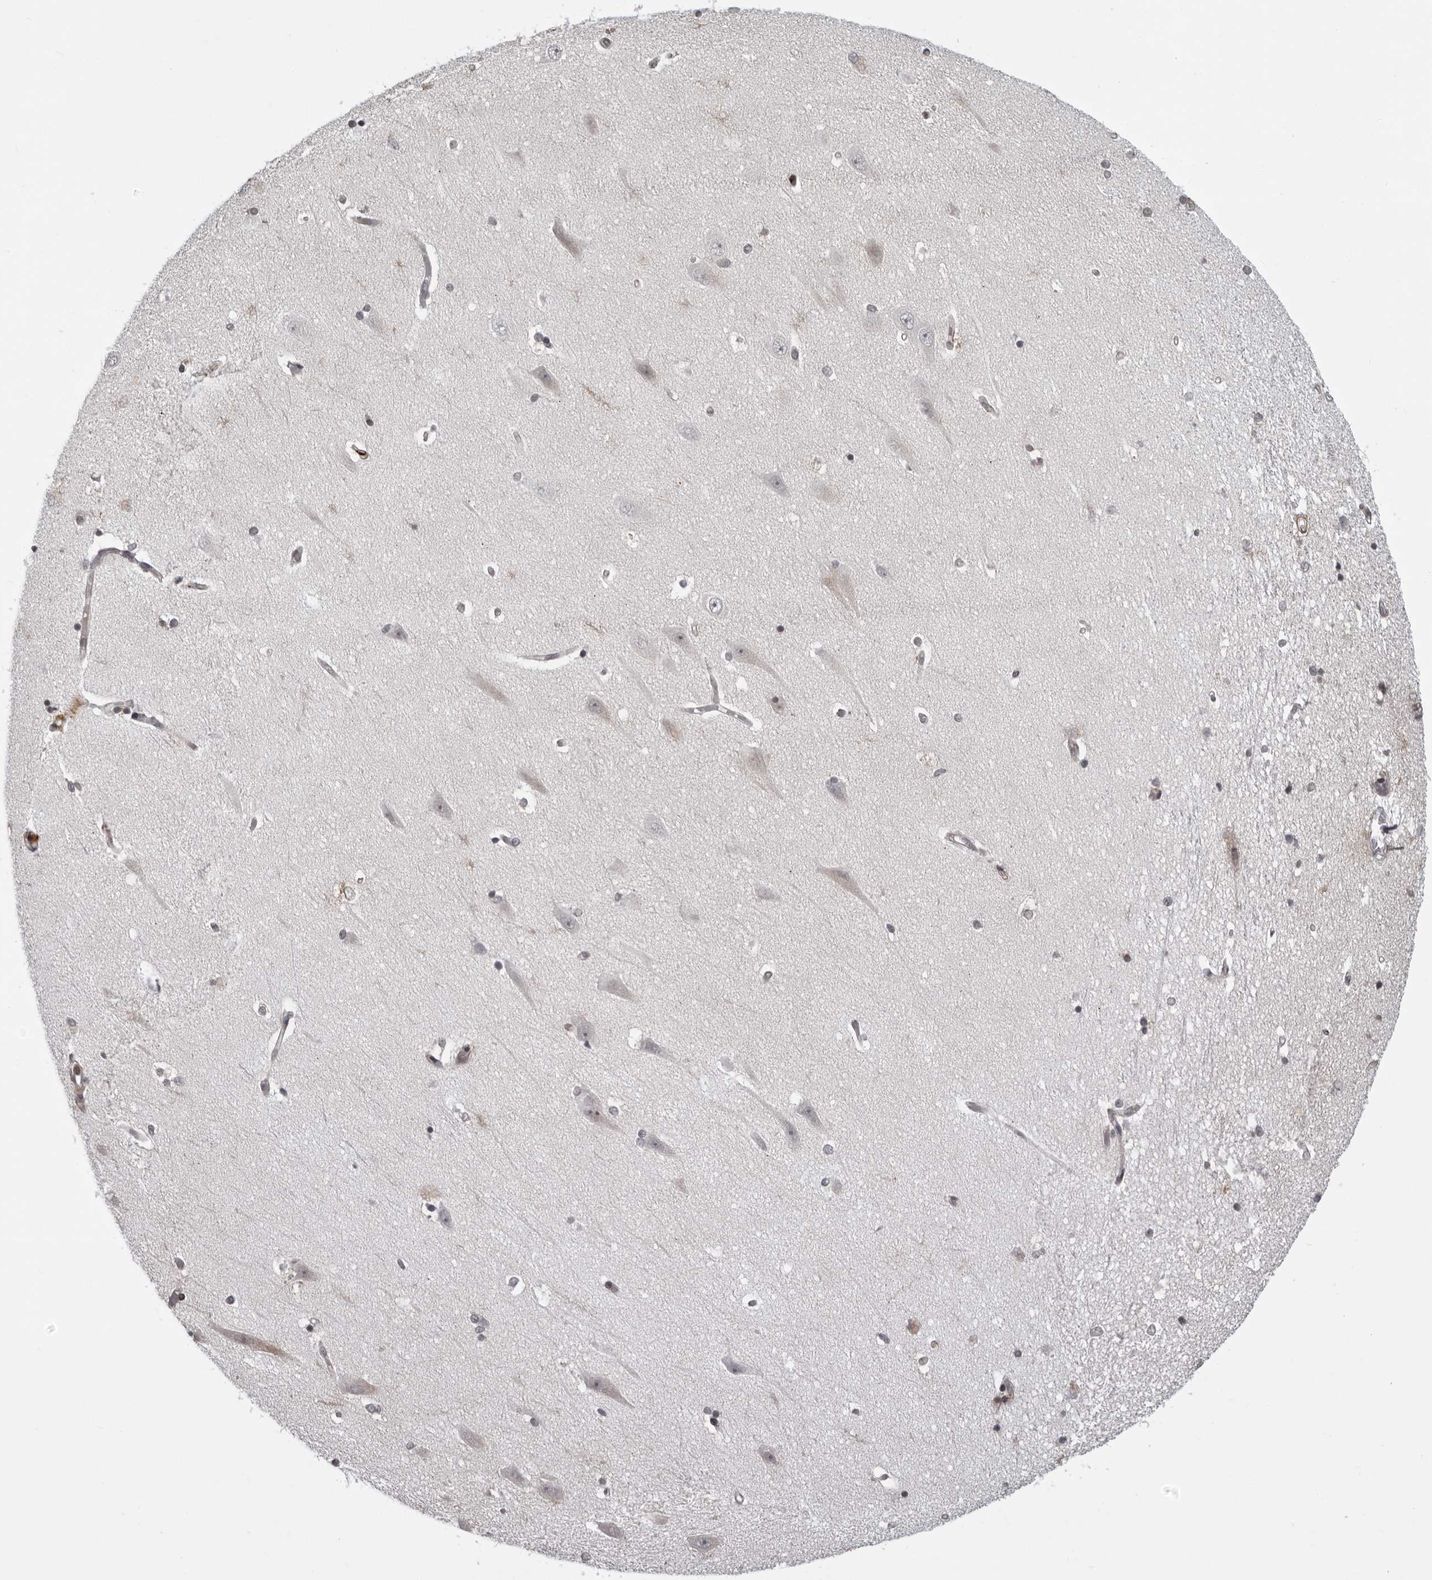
{"staining": {"intensity": "weak", "quantity": "<25%", "location": "cytoplasmic/membranous,nuclear"}, "tissue": "hippocampus", "cell_type": "Glial cells", "image_type": "normal", "snomed": [{"axis": "morphology", "description": "Normal tissue, NOS"}, {"axis": "topography", "description": "Hippocampus"}], "caption": "Glial cells show no significant expression in normal hippocampus. (DAB immunohistochemistry (IHC), high magnification).", "gene": "RTCA", "patient": {"sex": "male", "age": 45}}